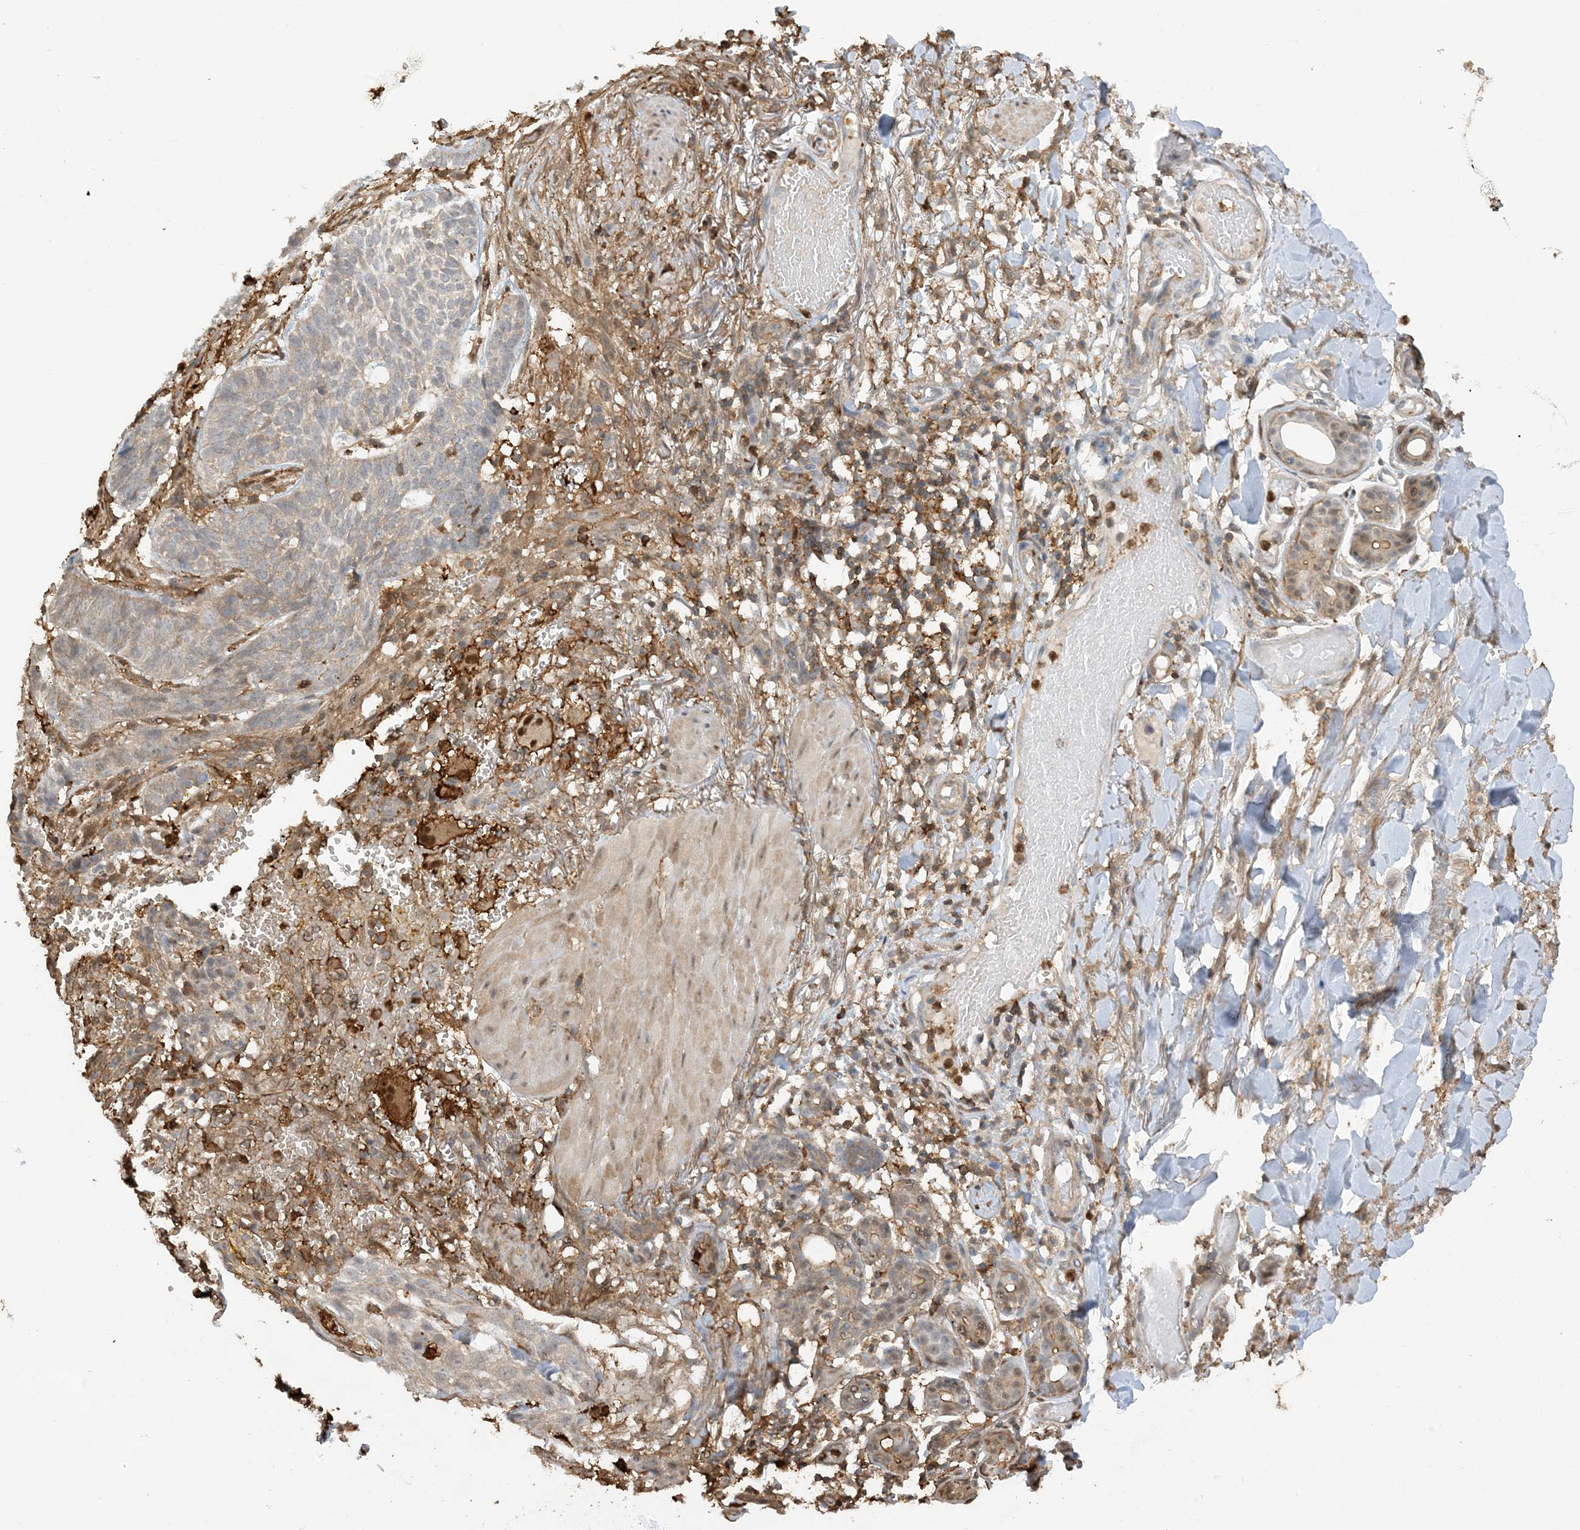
{"staining": {"intensity": "weak", "quantity": "<25%", "location": "cytoplasmic/membranous"}, "tissue": "skin cancer", "cell_type": "Tumor cells", "image_type": "cancer", "snomed": [{"axis": "morphology", "description": "Basal cell carcinoma"}, {"axis": "topography", "description": "Skin"}], "caption": "Micrograph shows no significant protein positivity in tumor cells of skin cancer (basal cell carcinoma).", "gene": "PHACTR2", "patient": {"sex": "male", "age": 85}}